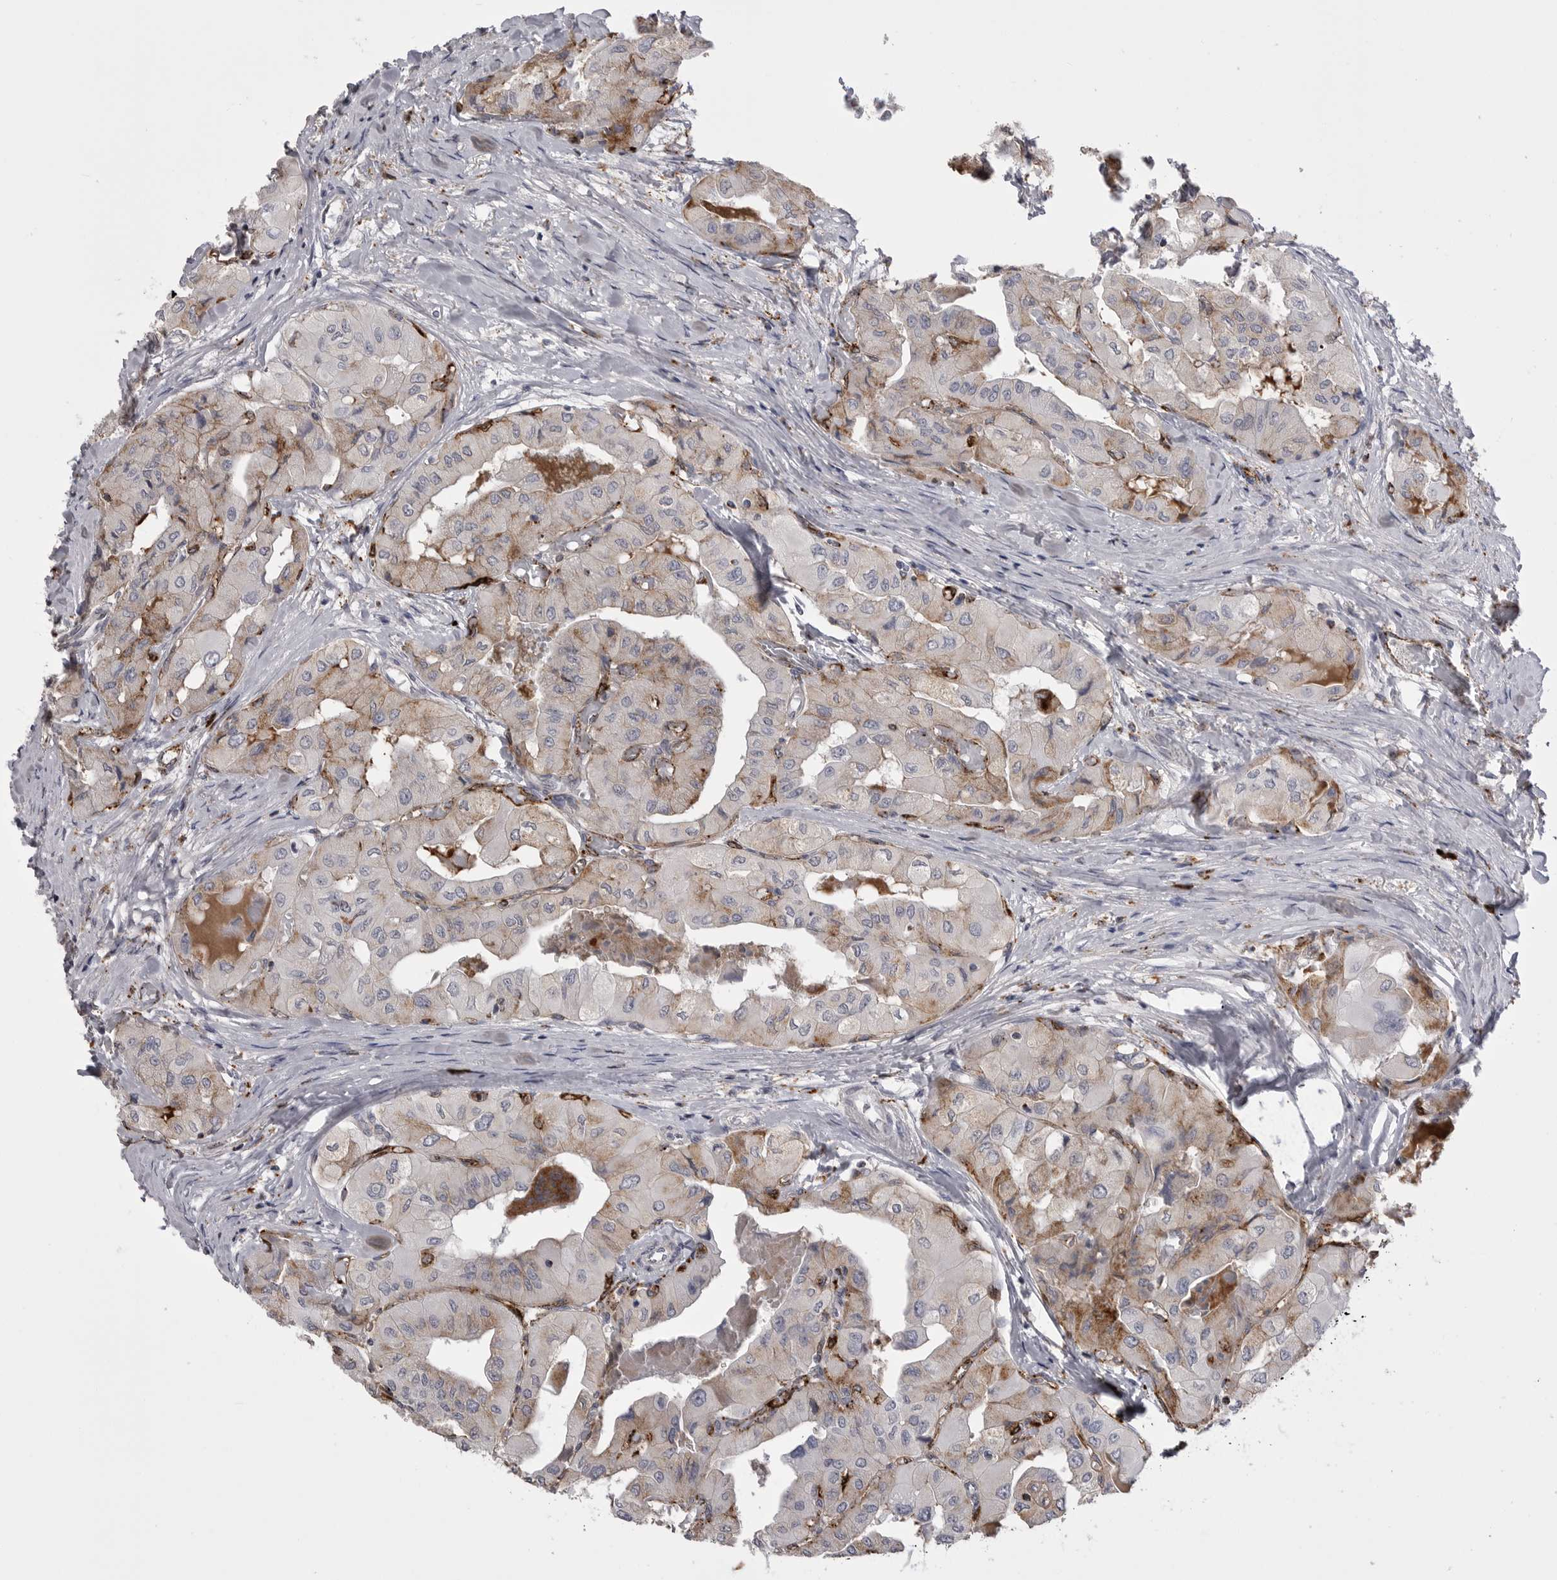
{"staining": {"intensity": "moderate", "quantity": "<25%", "location": "cytoplasmic/membranous"}, "tissue": "thyroid cancer", "cell_type": "Tumor cells", "image_type": "cancer", "snomed": [{"axis": "morphology", "description": "Papillary adenocarcinoma, NOS"}, {"axis": "topography", "description": "Thyroid gland"}], "caption": "This histopathology image demonstrates immunohistochemistry staining of thyroid cancer (papillary adenocarcinoma), with low moderate cytoplasmic/membranous staining in about <25% of tumor cells.", "gene": "PSPN", "patient": {"sex": "female", "age": 59}}